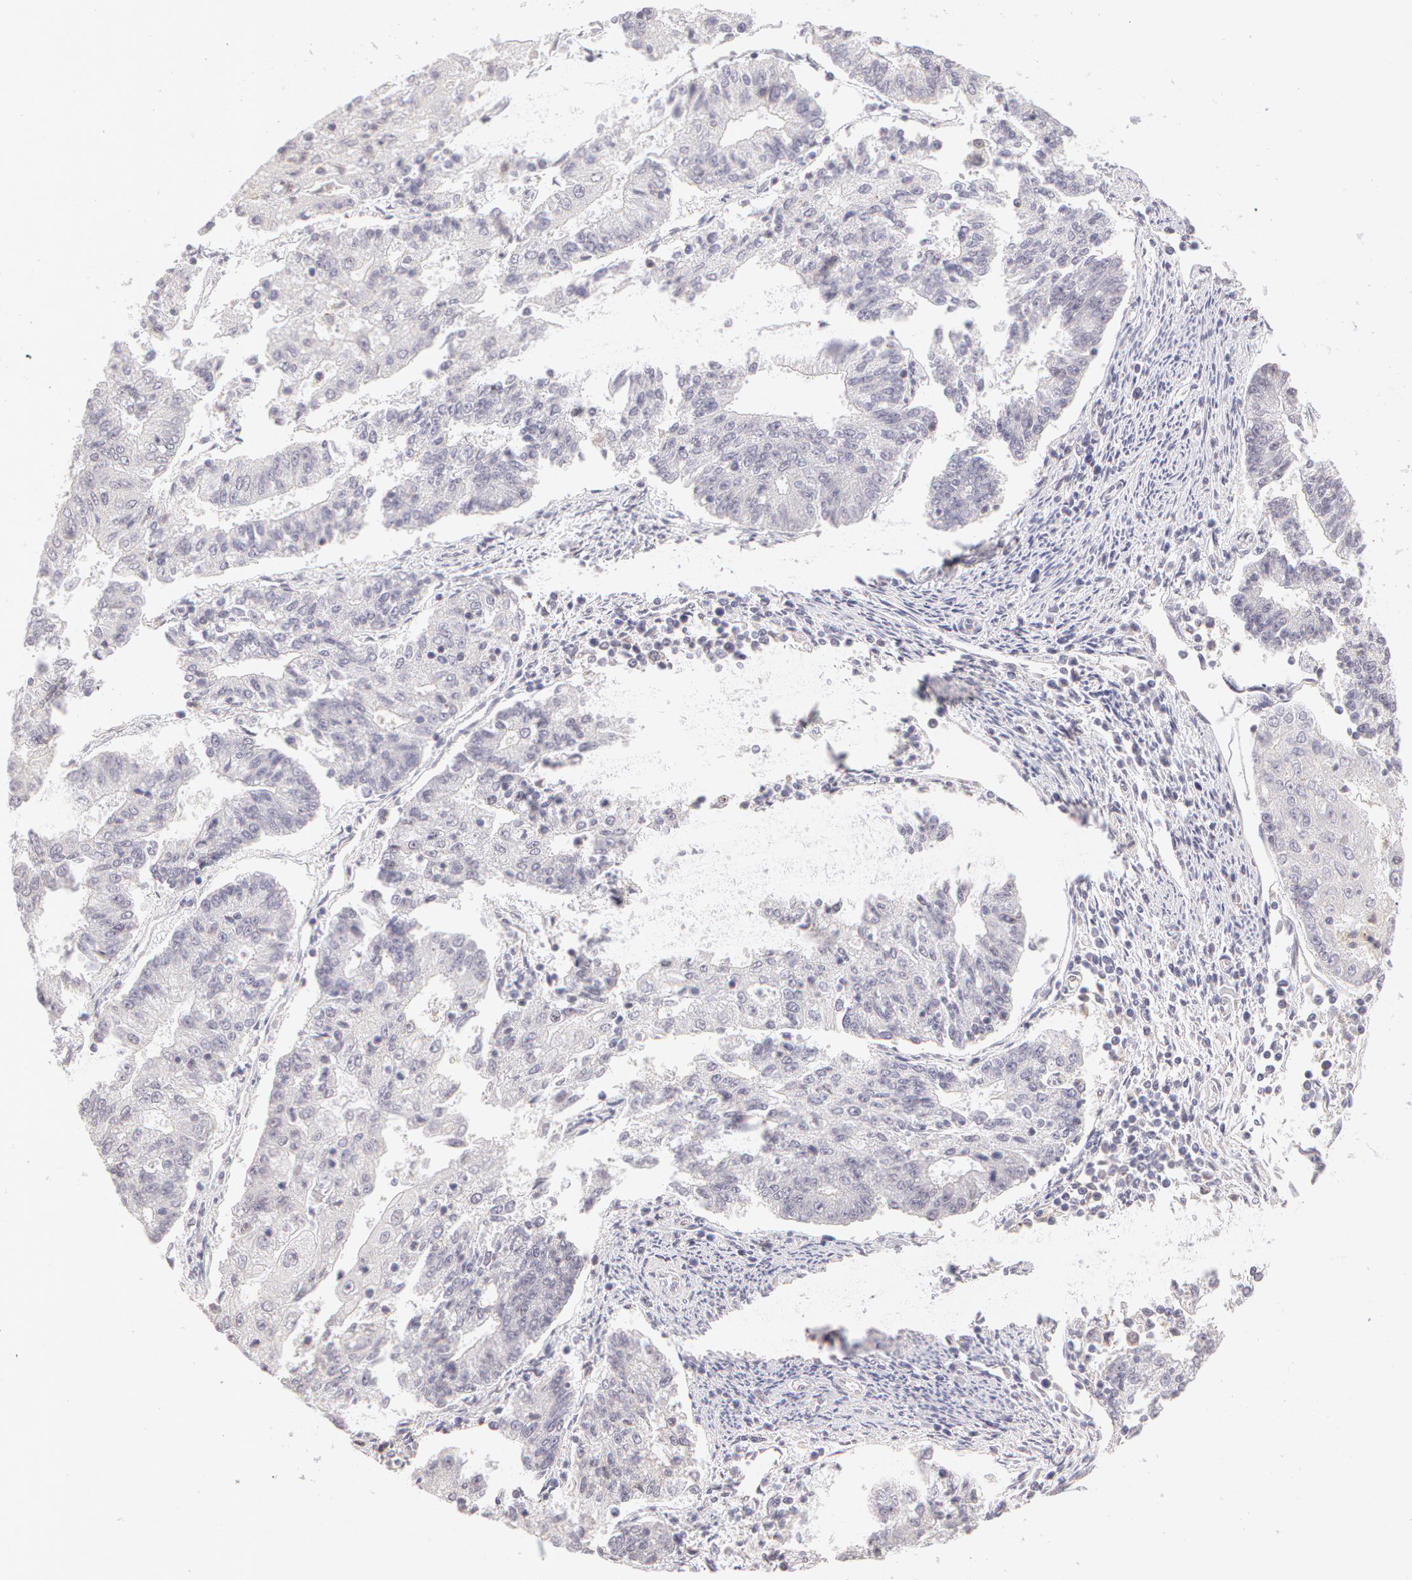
{"staining": {"intensity": "negative", "quantity": "none", "location": "none"}, "tissue": "endometrial cancer", "cell_type": "Tumor cells", "image_type": "cancer", "snomed": [{"axis": "morphology", "description": "Adenocarcinoma, NOS"}, {"axis": "topography", "description": "Endometrium"}], "caption": "Endometrial cancer (adenocarcinoma) stained for a protein using immunohistochemistry shows no positivity tumor cells.", "gene": "ZNF597", "patient": {"sex": "female", "age": 56}}